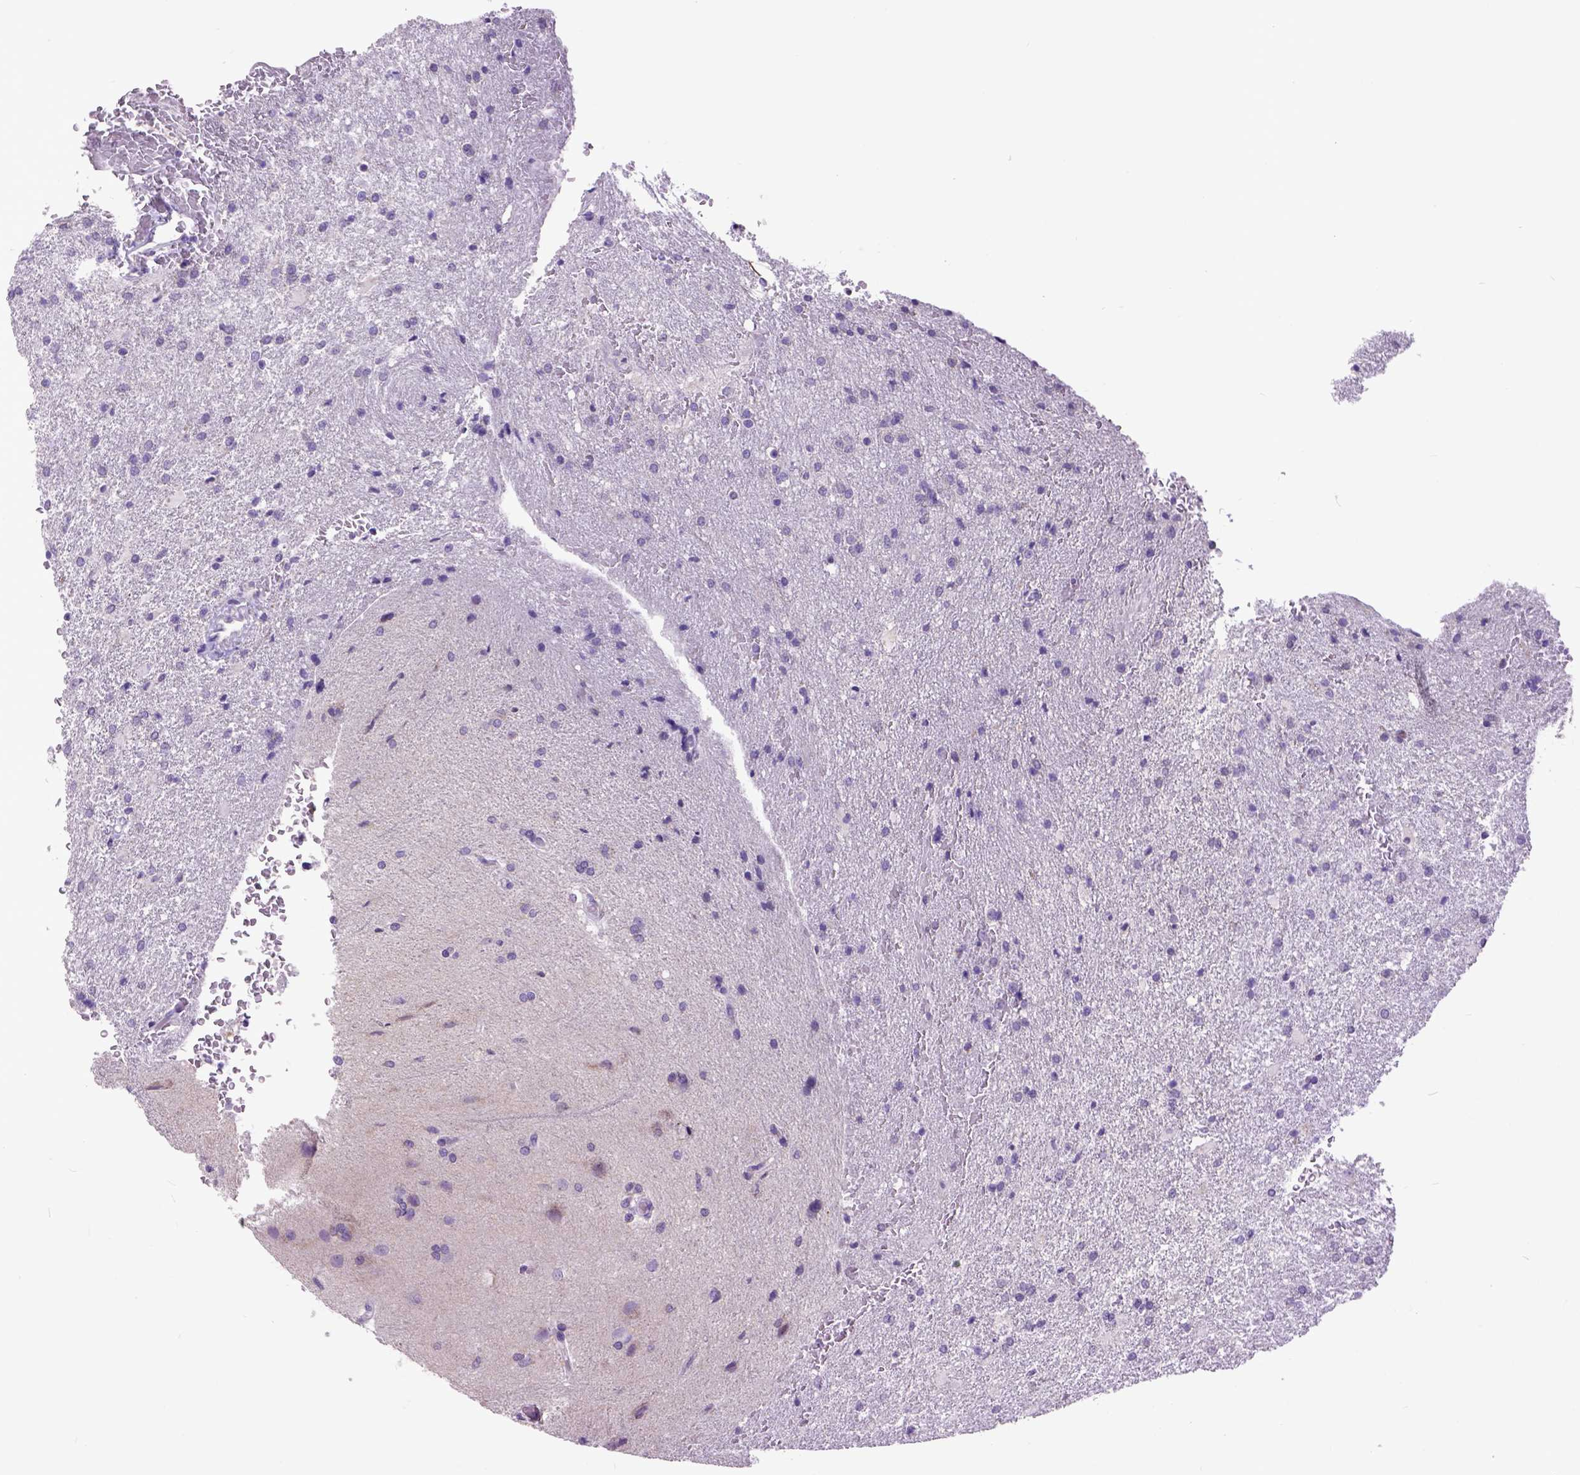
{"staining": {"intensity": "negative", "quantity": "none", "location": "none"}, "tissue": "glioma", "cell_type": "Tumor cells", "image_type": "cancer", "snomed": [{"axis": "morphology", "description": "Glioma, malignant, High grade"}, {"axis": "topography", "description": "Brain"}], "caption": "Tumor cells show no significant protein positivity in malignant high-grade glioma.", "gene": "RAB25", "patient": {"sex": "male", "age": 68}}